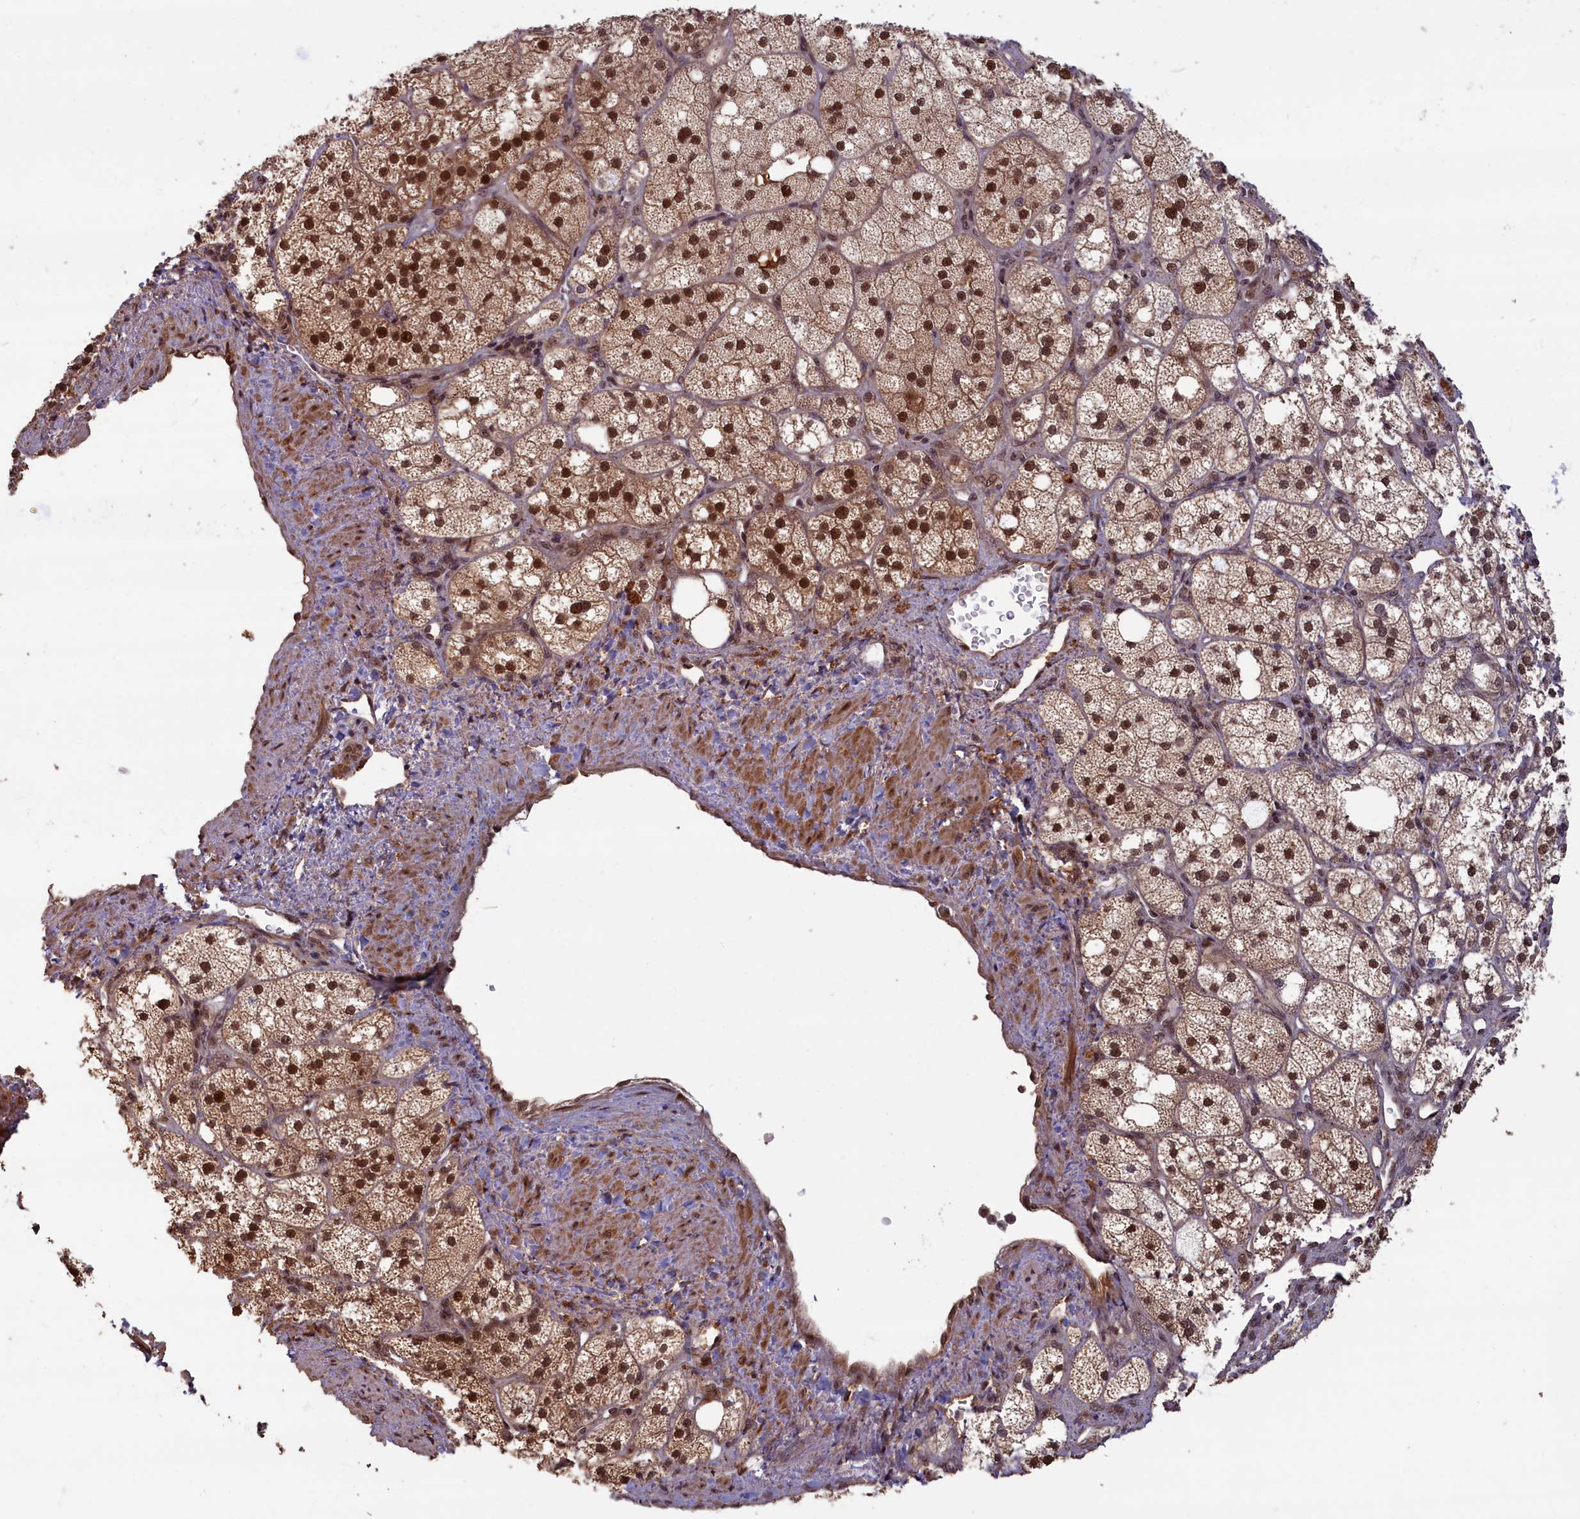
{"staining": {"intensity": "strong", "quantity": ">75%", "location": "cytoplasmic/membranous,nuclear"}, "tissue": "adrenal gland", "cell_type": "Glandular cells", "image_type": "normal", "snomed": [{"axis": "morphology", "description": "Normal tissue, NOS"}, {"axis": "topography", "description": "Adrenal gland"}], "caption": "The histopathology image exhibits staining of benign adrenal gland, revealing strong cytoplasmic/membranous,nuclear protein expression (brown color) within glandular cells.", "gene": "HIF3A", "patient": {"sex": "male", "age": 61}}